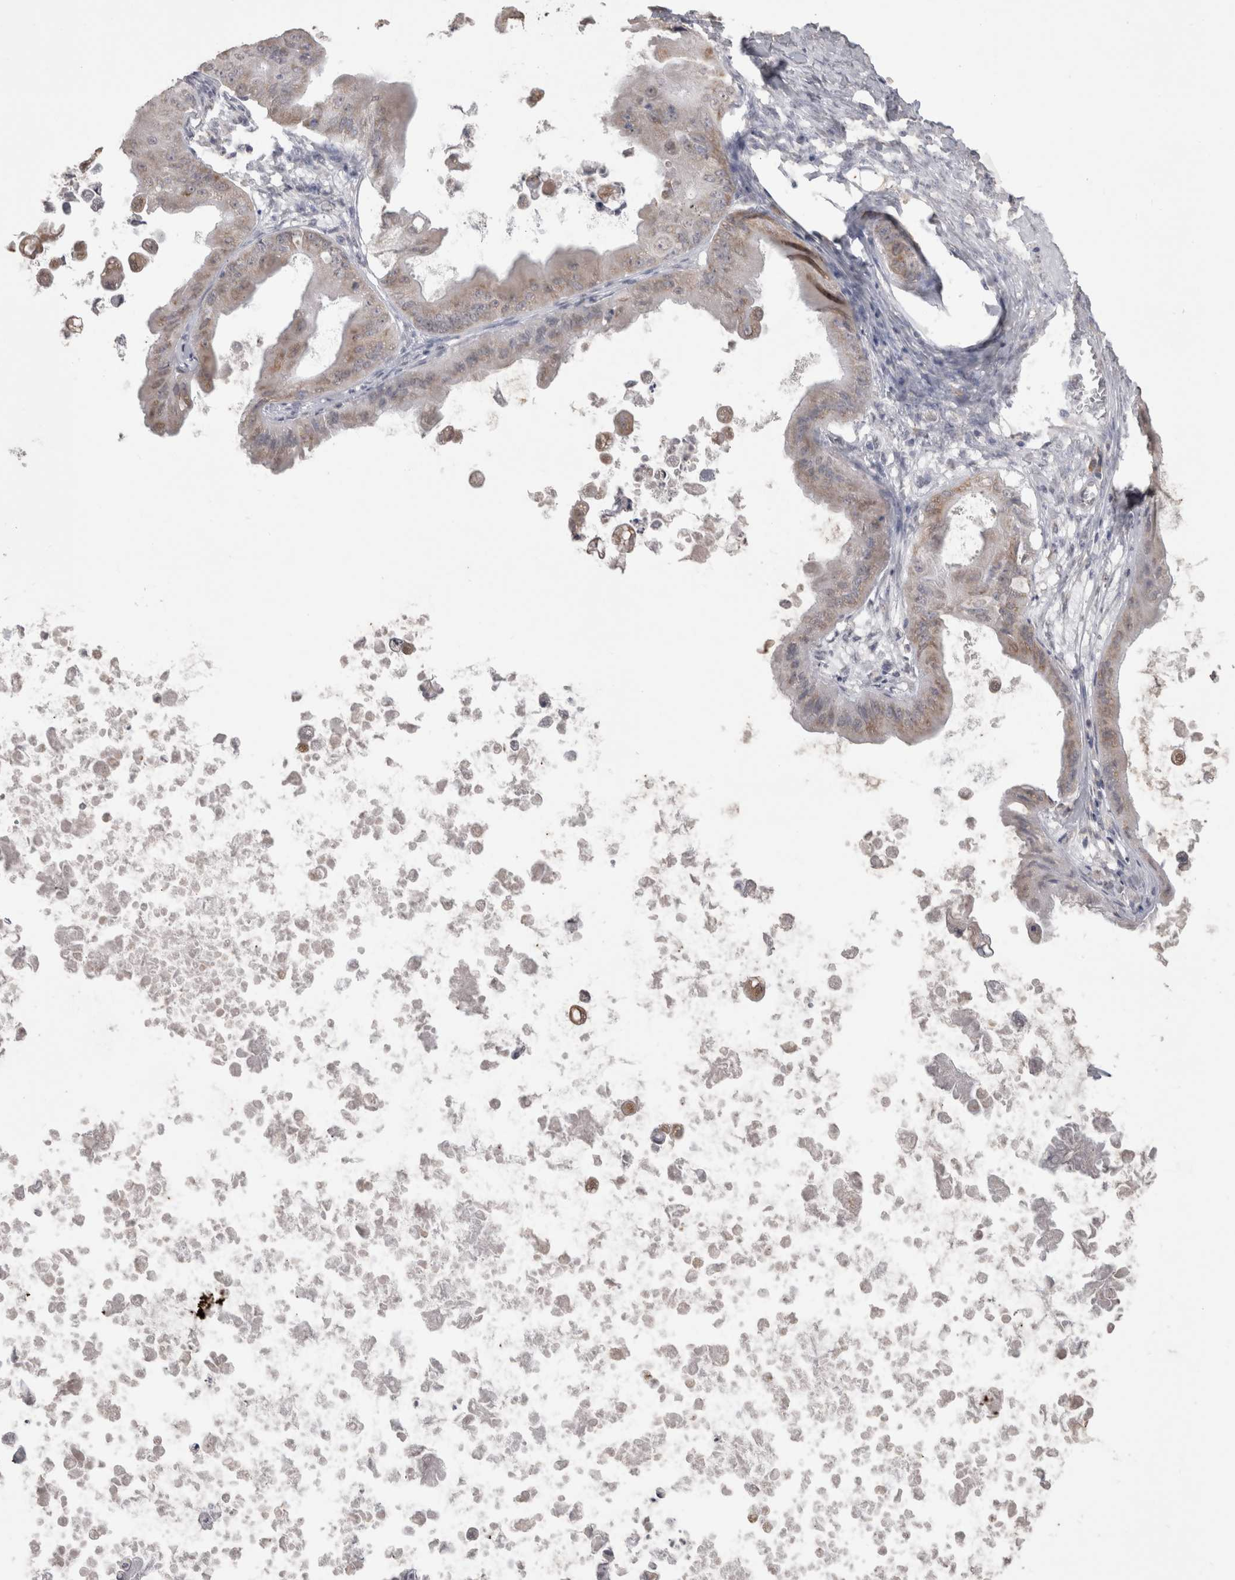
{"staining": {"intensity": "weak", "quantity": "25%-75%", "location": "cytoplasmic/membranous"}, "tissue": "ovarian cancer", "cell_type": "Tumor cells", "image_type": "cancer", "snomed": [{"axis": "morphology", "description": "Cystadenocarcinoma, mucinous, NOS"}, {"axis": "topography", "description": "Ovary"}], "caption": "This histopathology image displays immunohistochemistry staining of human mucinous cystadenocarcinoma (ovarian), with low weak cytoplasmic/membranous positivity in about 25%-75% of tumor cells.", "gene": "NOMO1", "patient": {"sex": "female", "age": 37}}